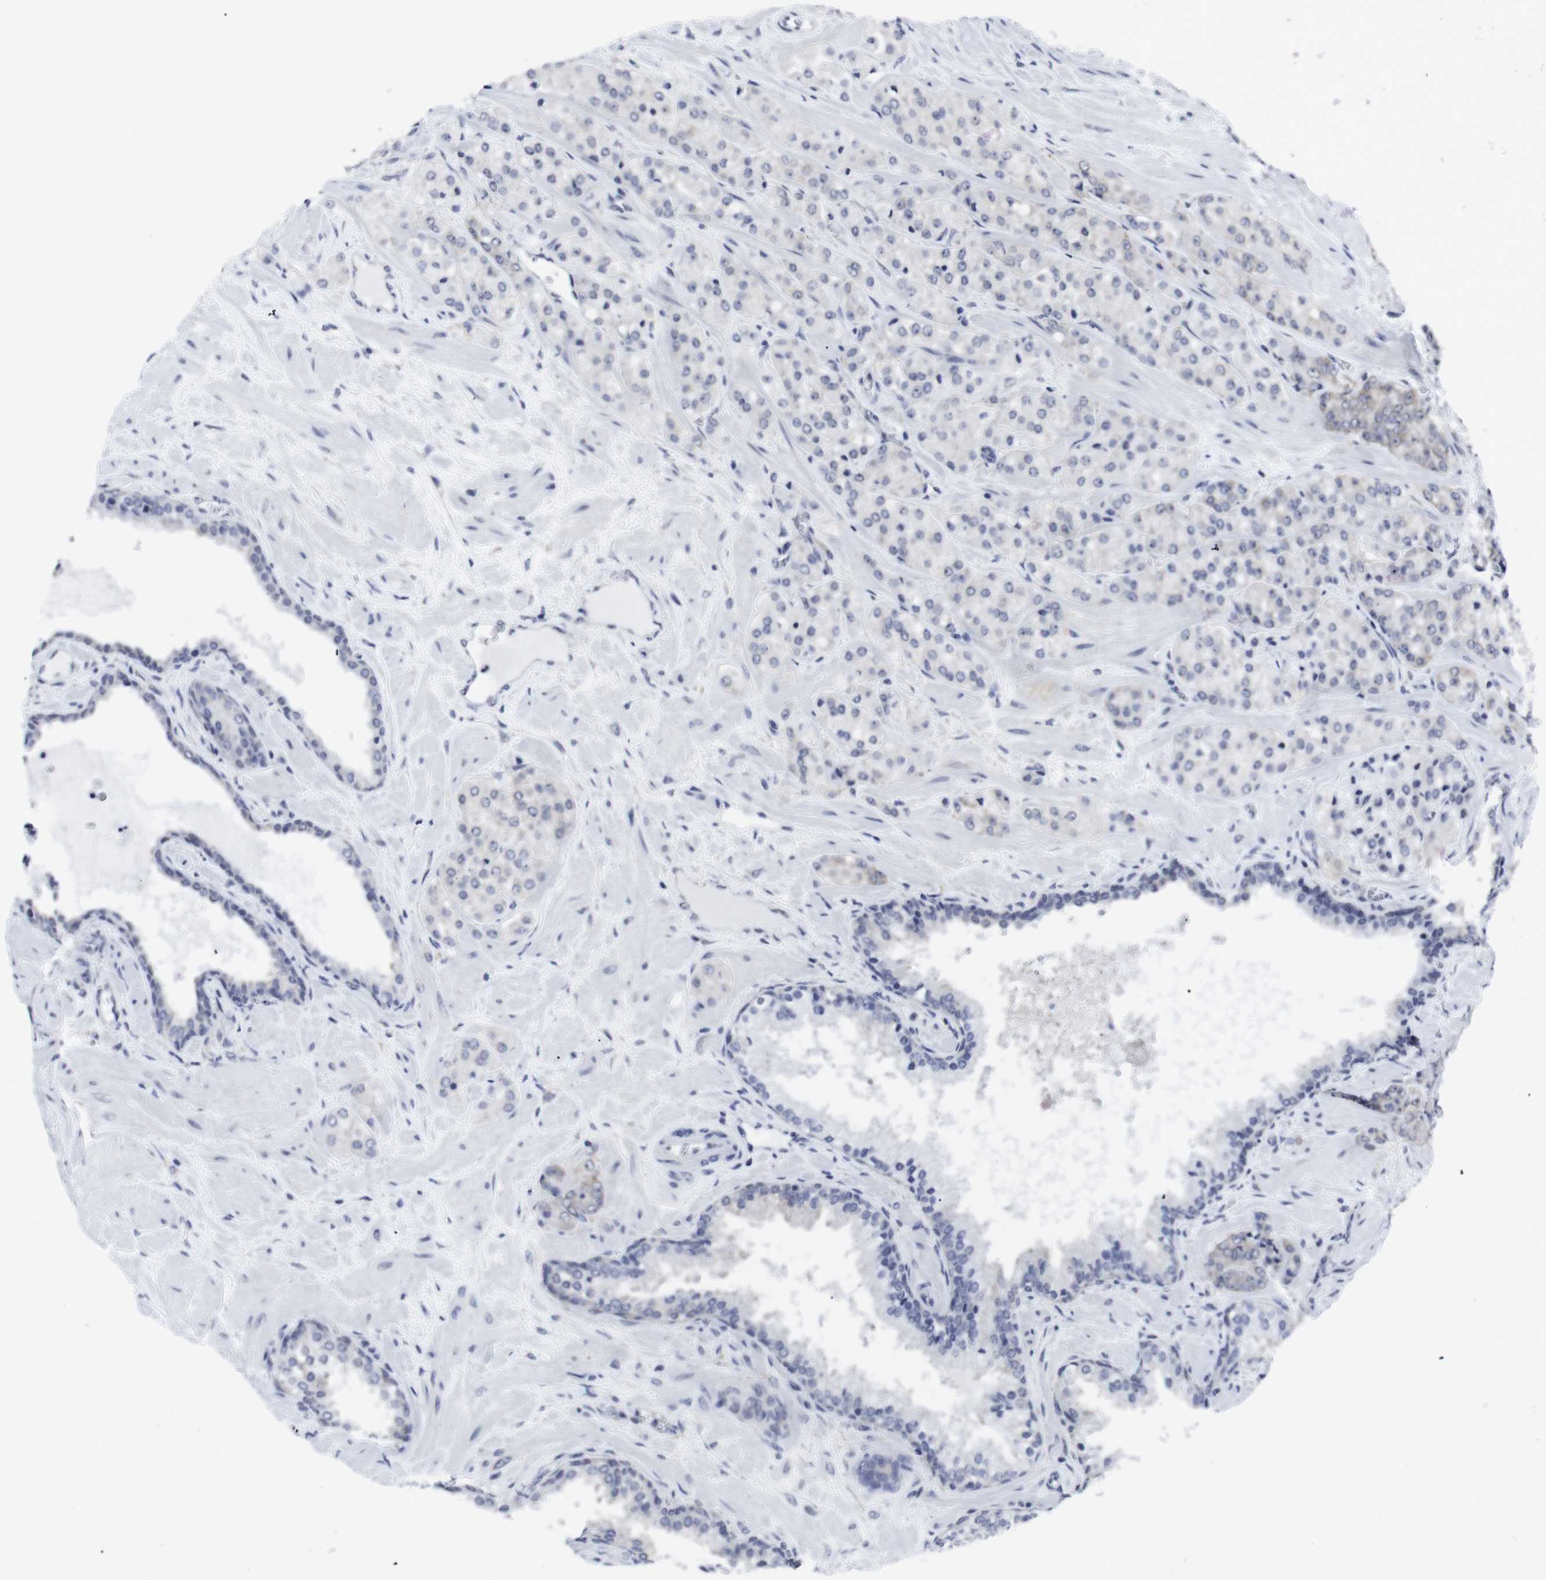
{"staining": {"intensity": "negative", "quantity": "none", "location": "none"}, "tissue": "prostate cancer", "cell_type": "Tumor cells", "image_type": "cancer", "snomed": [{"axis": "morphology", "description": "Adenocarcinoma, High grade"}, {"axis": "topography", "description": "Prostate"}], "caption": "Prostate cancer was stained to show a protein in brown. There is no significant positivity in tumor cells.", "gene": "GEMIN2", "patient": {"sex": "male", "age": 64}}